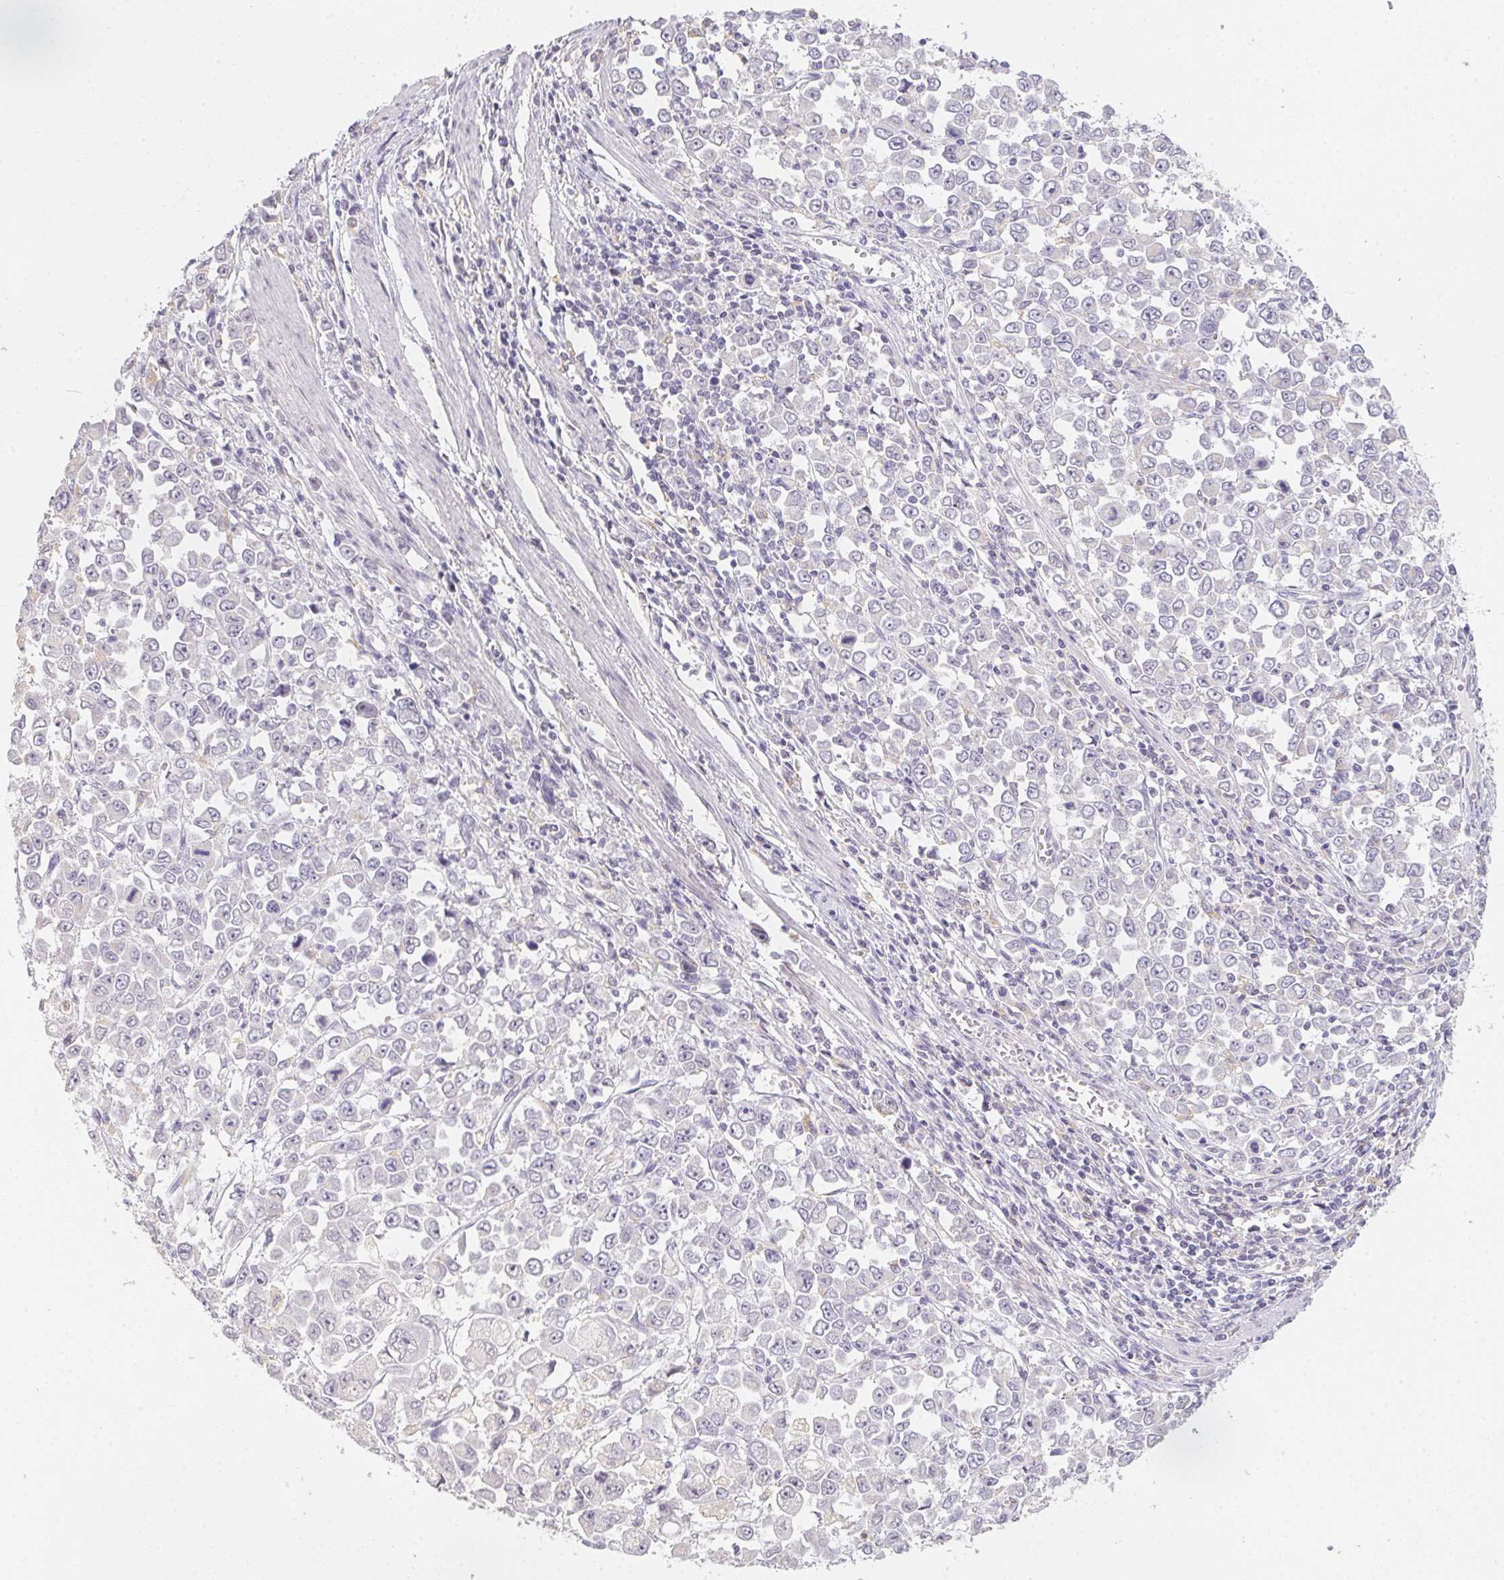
{"staining": {"intensity": "negative", "quantity": "none", "location": "none"}, "tissue": "stomach cancer", "cell_type": "Tumor cells", "image_type": "cancer", "snomed": [{"axis": "morphology", "description": "Adenocarcinoma, NOS"}, {"axis": "topography", "description": "Stomach, upper"}], "caption": "Tumor cells show no significant protein expression in stomach cancer (adenocarcinoma).", "gene": "SLC6A18", "patient": {"sex": "male", "age": 70}}